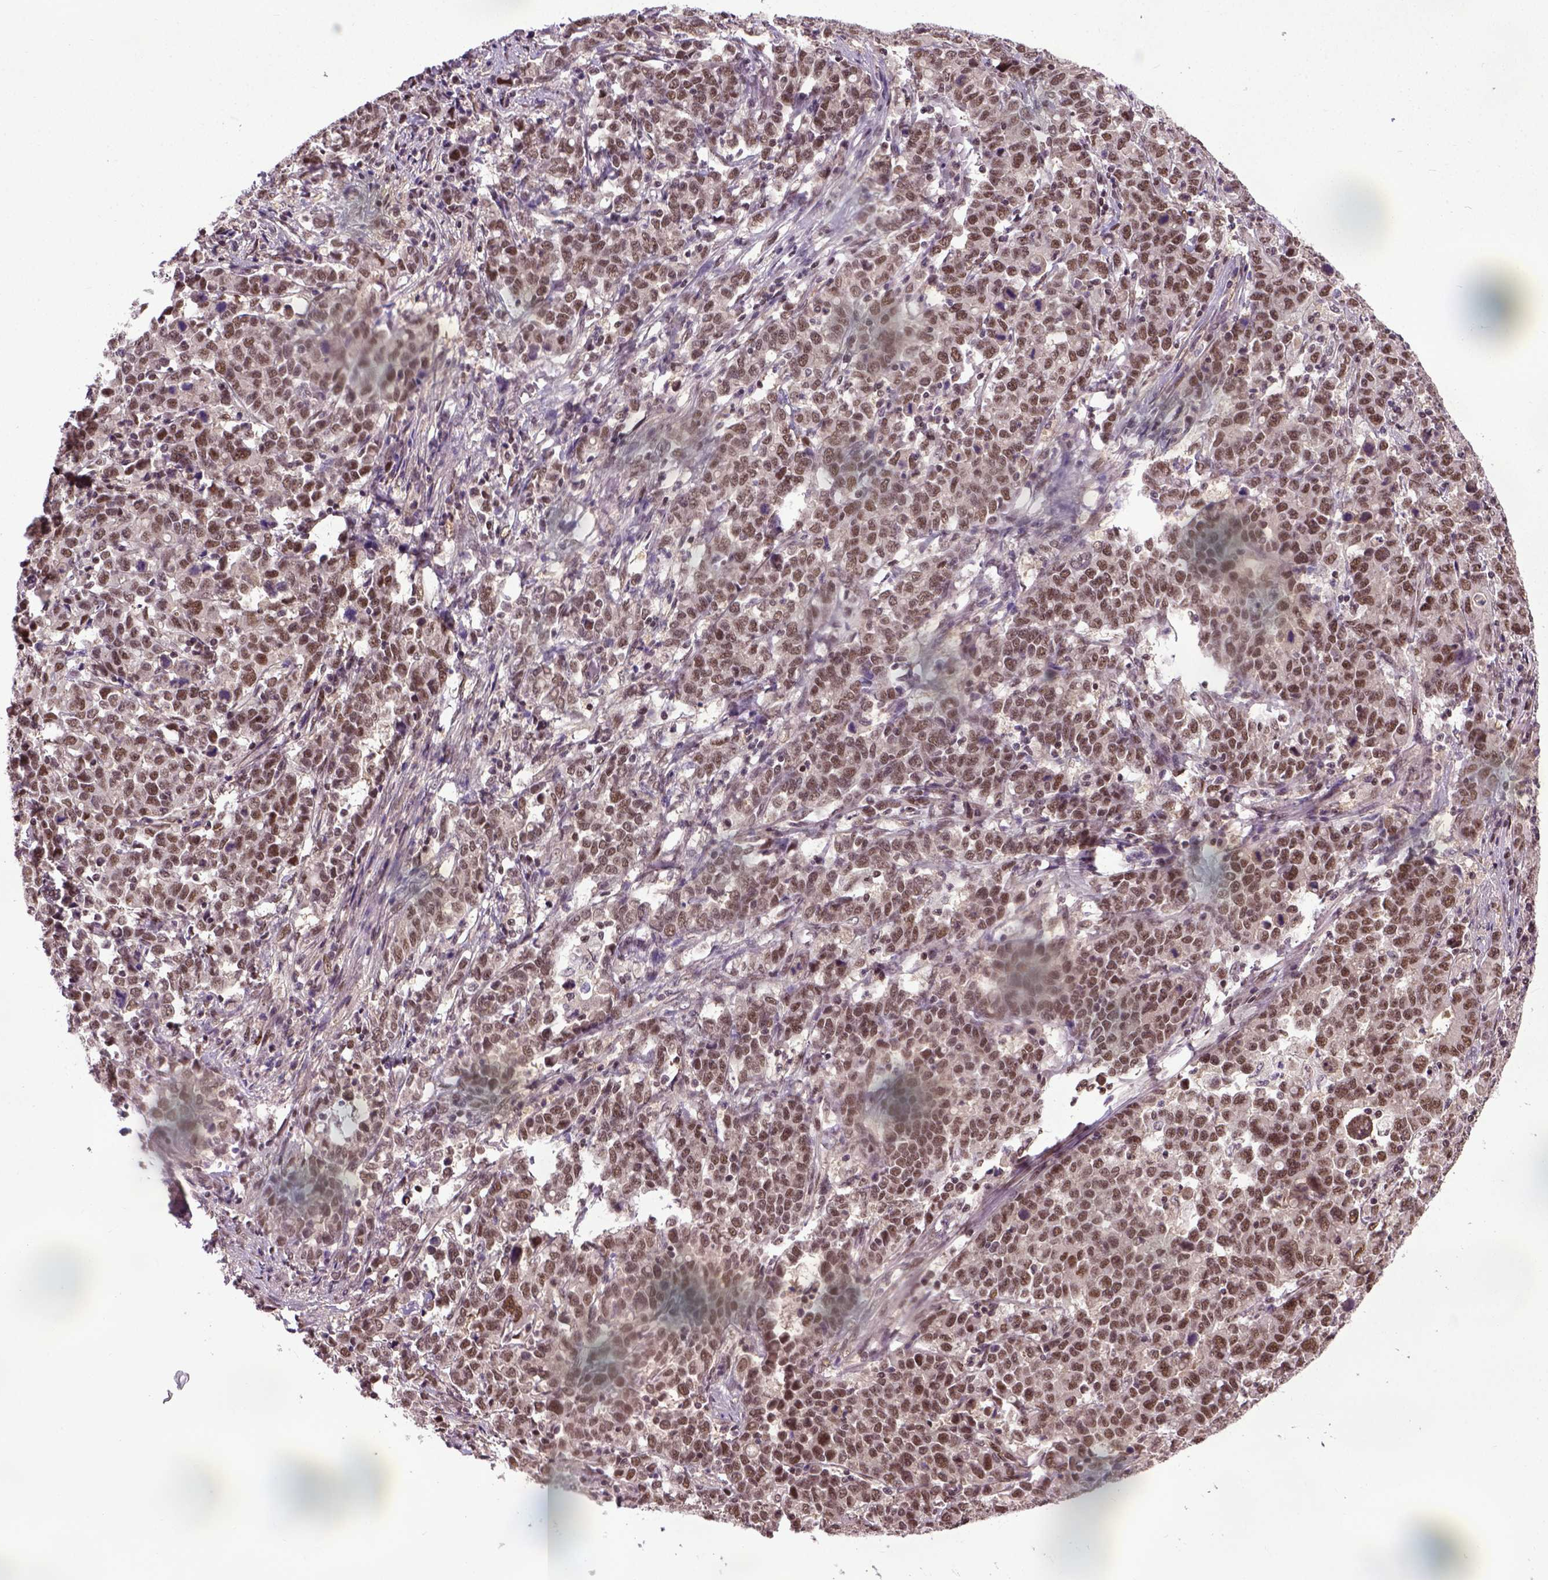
{"staining": {"intensity": "moderate", "quantity": ">75%", "location": "nuclear"}, "tissue": "stomach cancer", "cell_type": "Tumor cells", "image_type": "cancer", "snomed": [{"axis": "morphology", "description": "Adenocarcinoma, NOS"}, {"axis": "topography", "description": "Stomach, upper"}], "caption": "Tumor cells show medium levels of moderate nuclear positivity in approximately >75% of cells in human stomach cancer (adenocarcinoma).", "gene": "UBA3", "patient": {"sex": "male", "age": 69}}